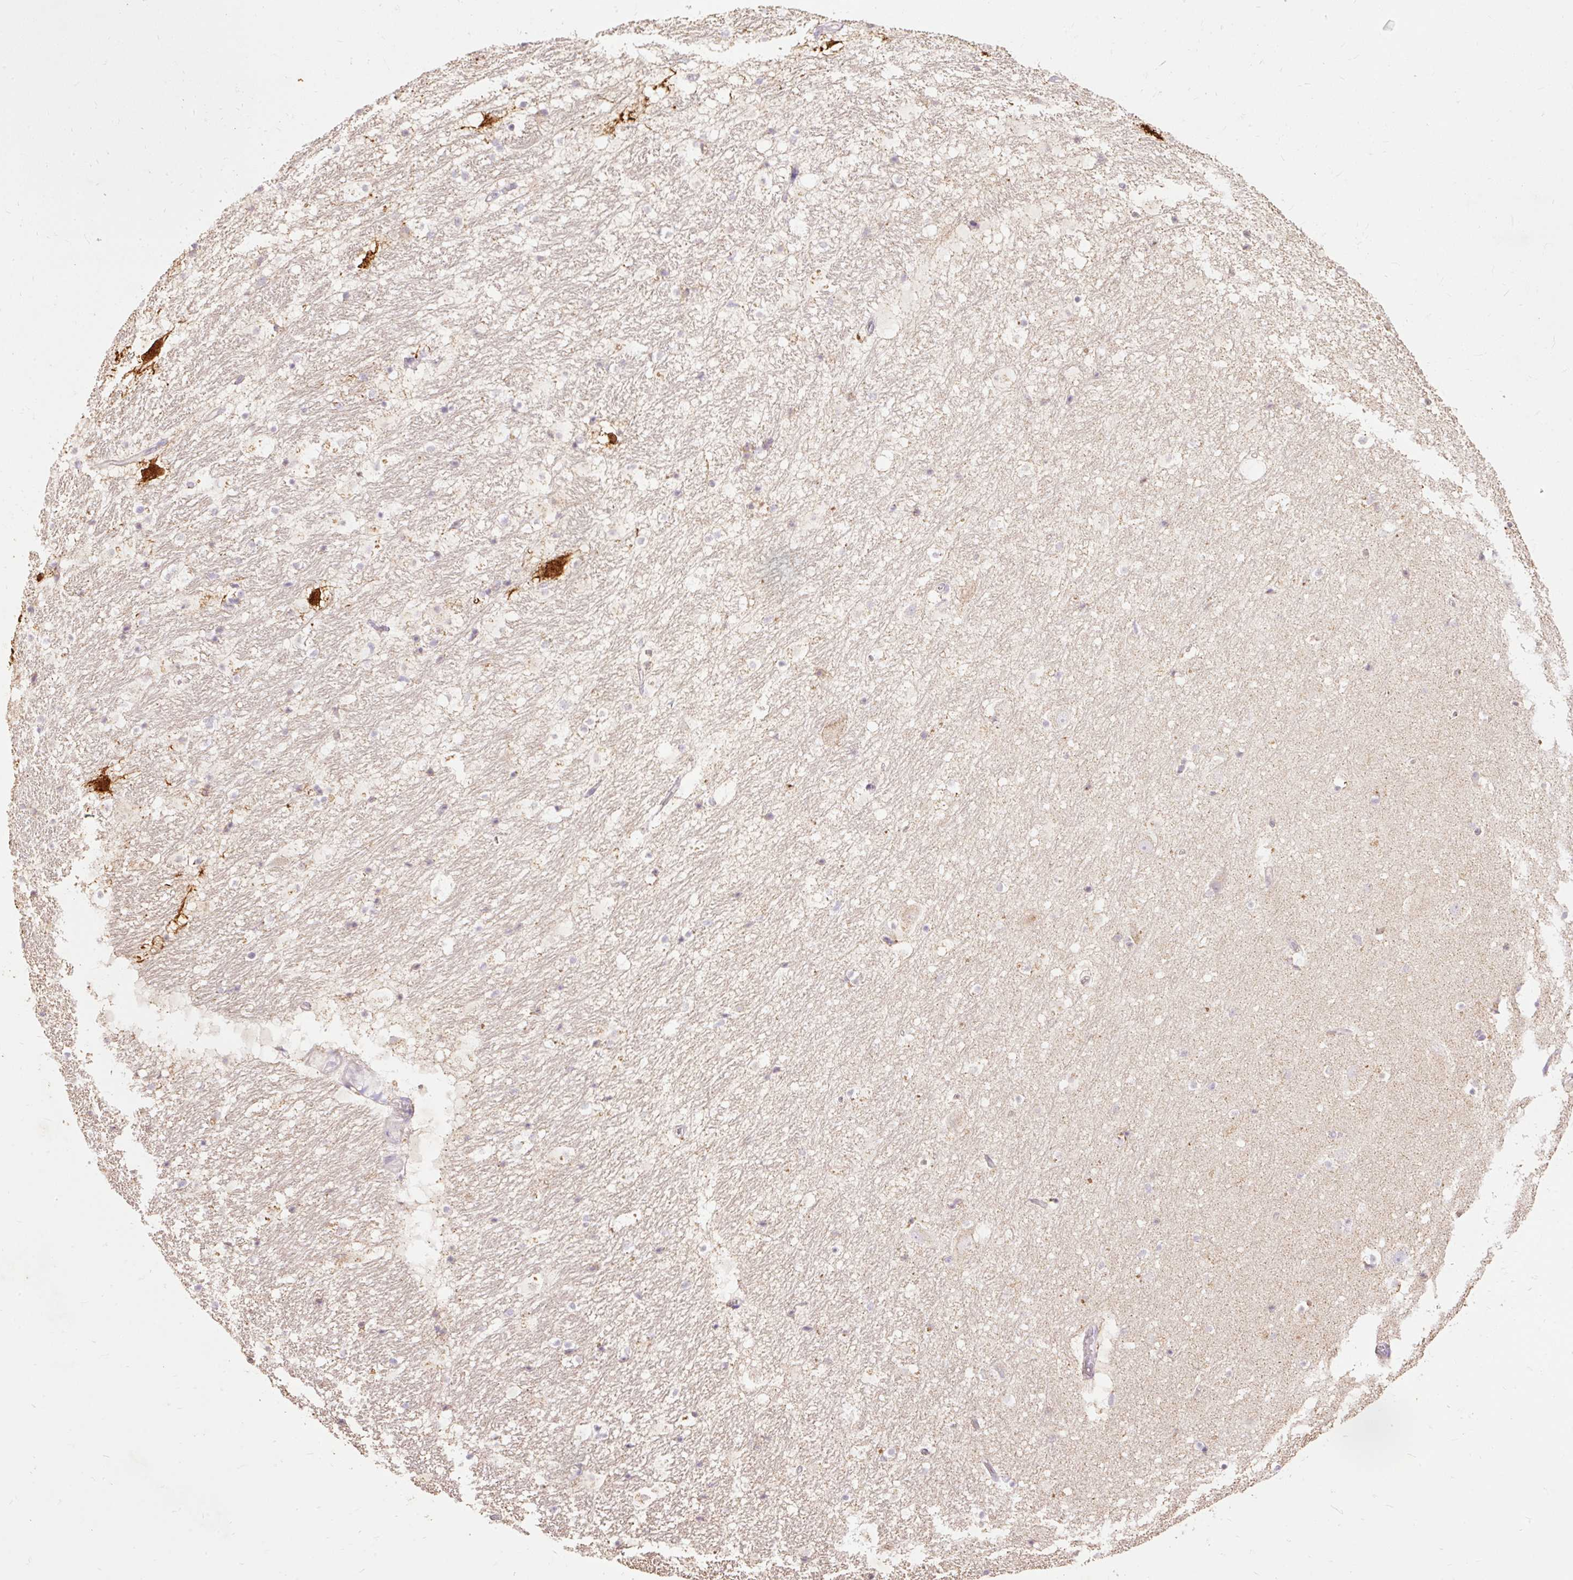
{"staining": {"intensity": "negative", "quantity": "none", "location": "none"}, "tissue": "hippocampus", "cell_type": "Glial cells", "image_type": "normal", "snomed": [{"axis": "morphology", "description": "Normal tissue, NOS"}, {"axis": "topography", "description": "Hippocampus"}], "caption": "Hippocampus stained for a protein using immunohistochemistry reveals no staining glial cells.", "gene": "PRDX5", "patient": {"sex": "male", "age": 37}}